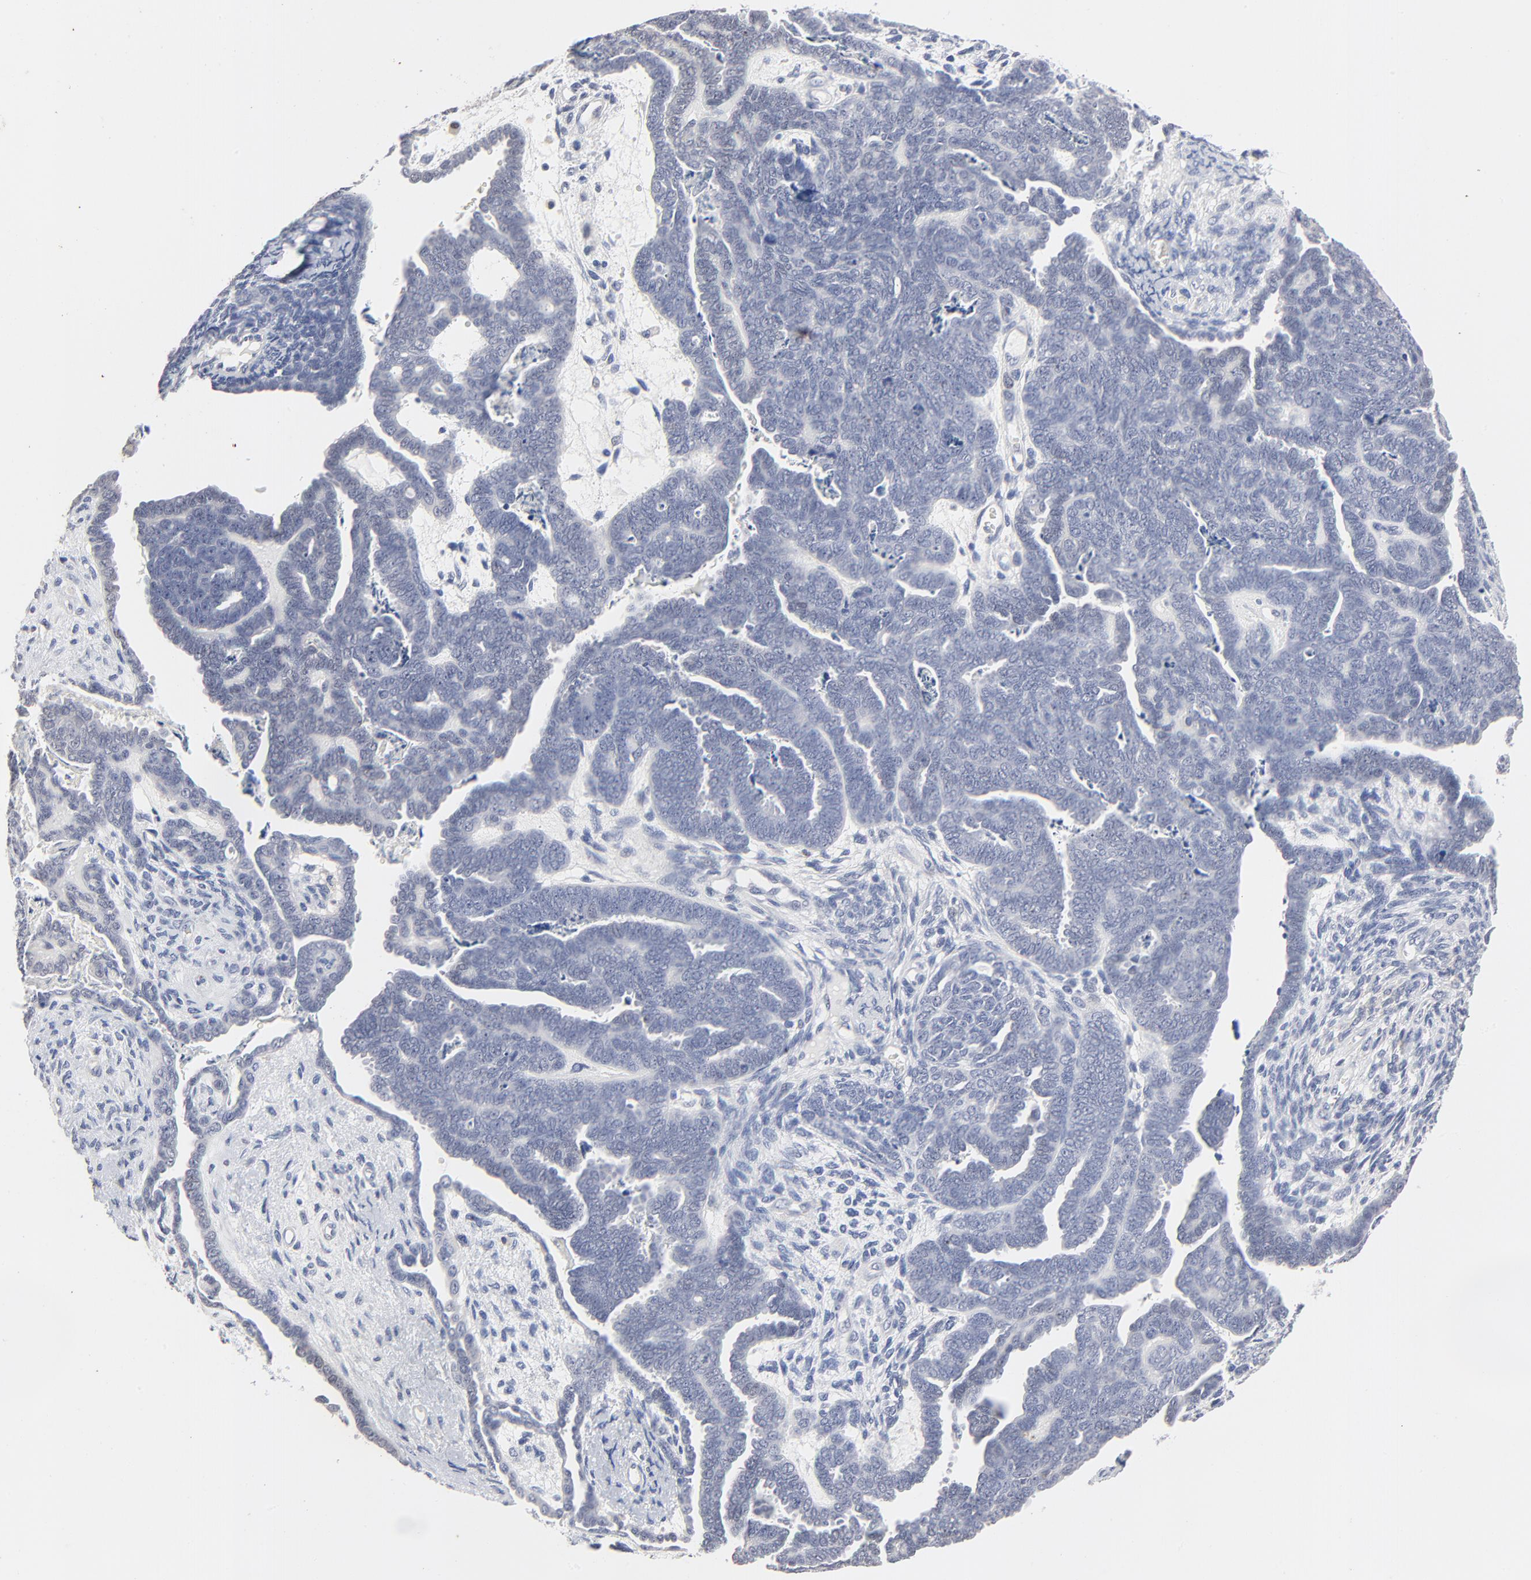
{"staining": {"intensity": "negative", "quantity": "none", "location": "none"}, "tissue": "endometrial cancer", "cell_type": "Tumor cells", "image_type": "cancer", "snomed": [{"axis": "morphology", "description": "Neoplasm, malignant, NOS"}, {"axis": "topography", "description": "Endometrium"}], "caption": "Immunohistochemistry micrograph of human neoplasm (malignant) (endometrial) stained for a protein (brown), which displays no expression in tumor cells.", "gene": "AADAC", "patient": {"sex": "female", "age": 74}}